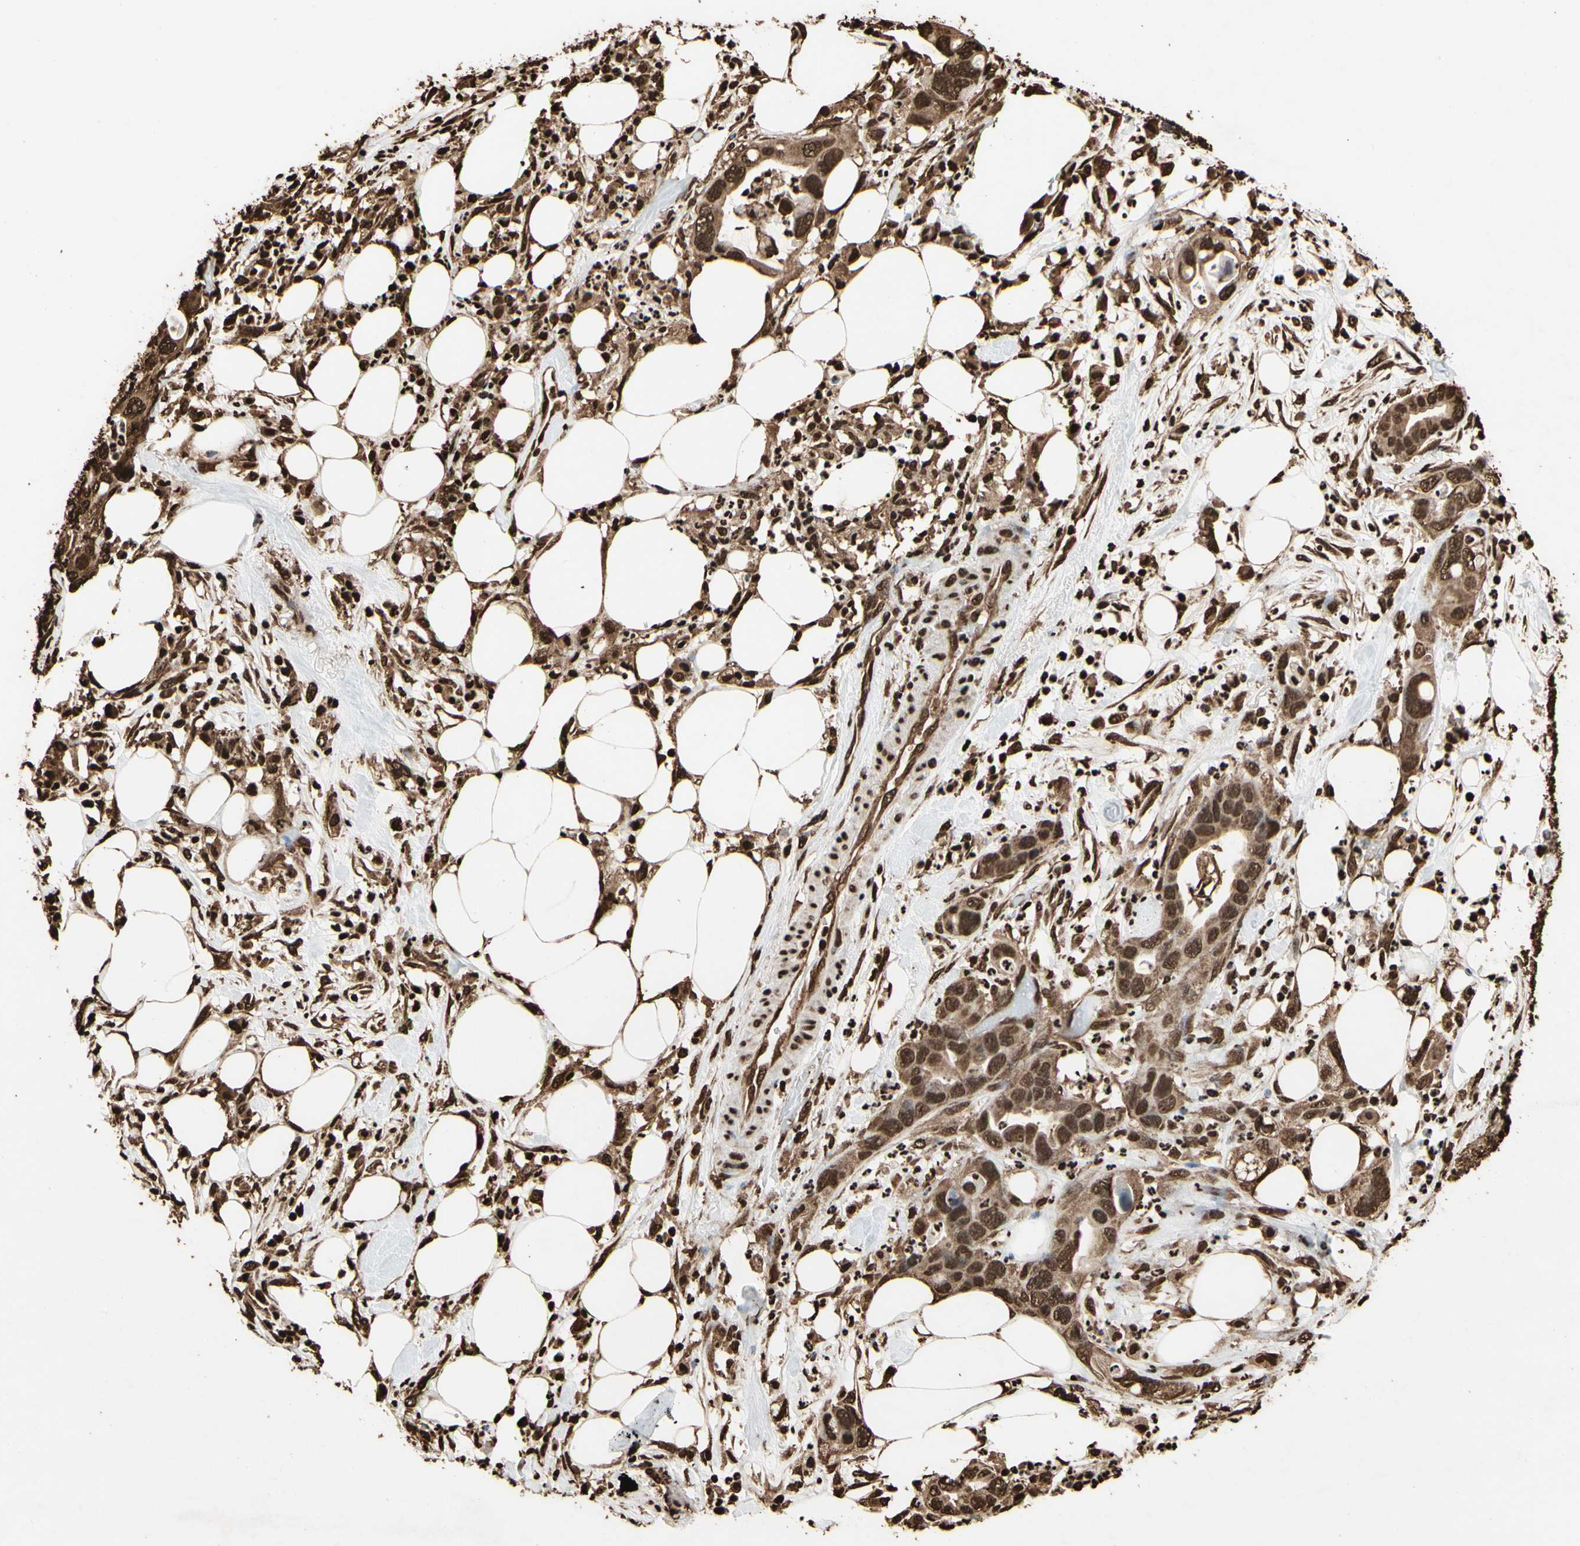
{"staining": {"intensity": "strong", "quantity": ">75%", "location": "cytoplasmic/membranous,nuclear"}, "tissue": "pancreatic cancer", "cell_type": "Tumor cells", "image_type": "cancer", "snomed": [{"axis": "morphology", "description": "Adenocarcinoma, NOS"}, {"axis": "topography", "description": "Pancreas"}], "caption": "This histopathology image demonstrates immunohistochemistry (IHC) staining of human pancreatic cancer (adenocarcinoma), with high strong cytoplasmic/membranous and nuclear expression in approximately >75% of tumor cells.", "gene": "HNRNPK", "patient": {"sex": "female", "age": 71}}